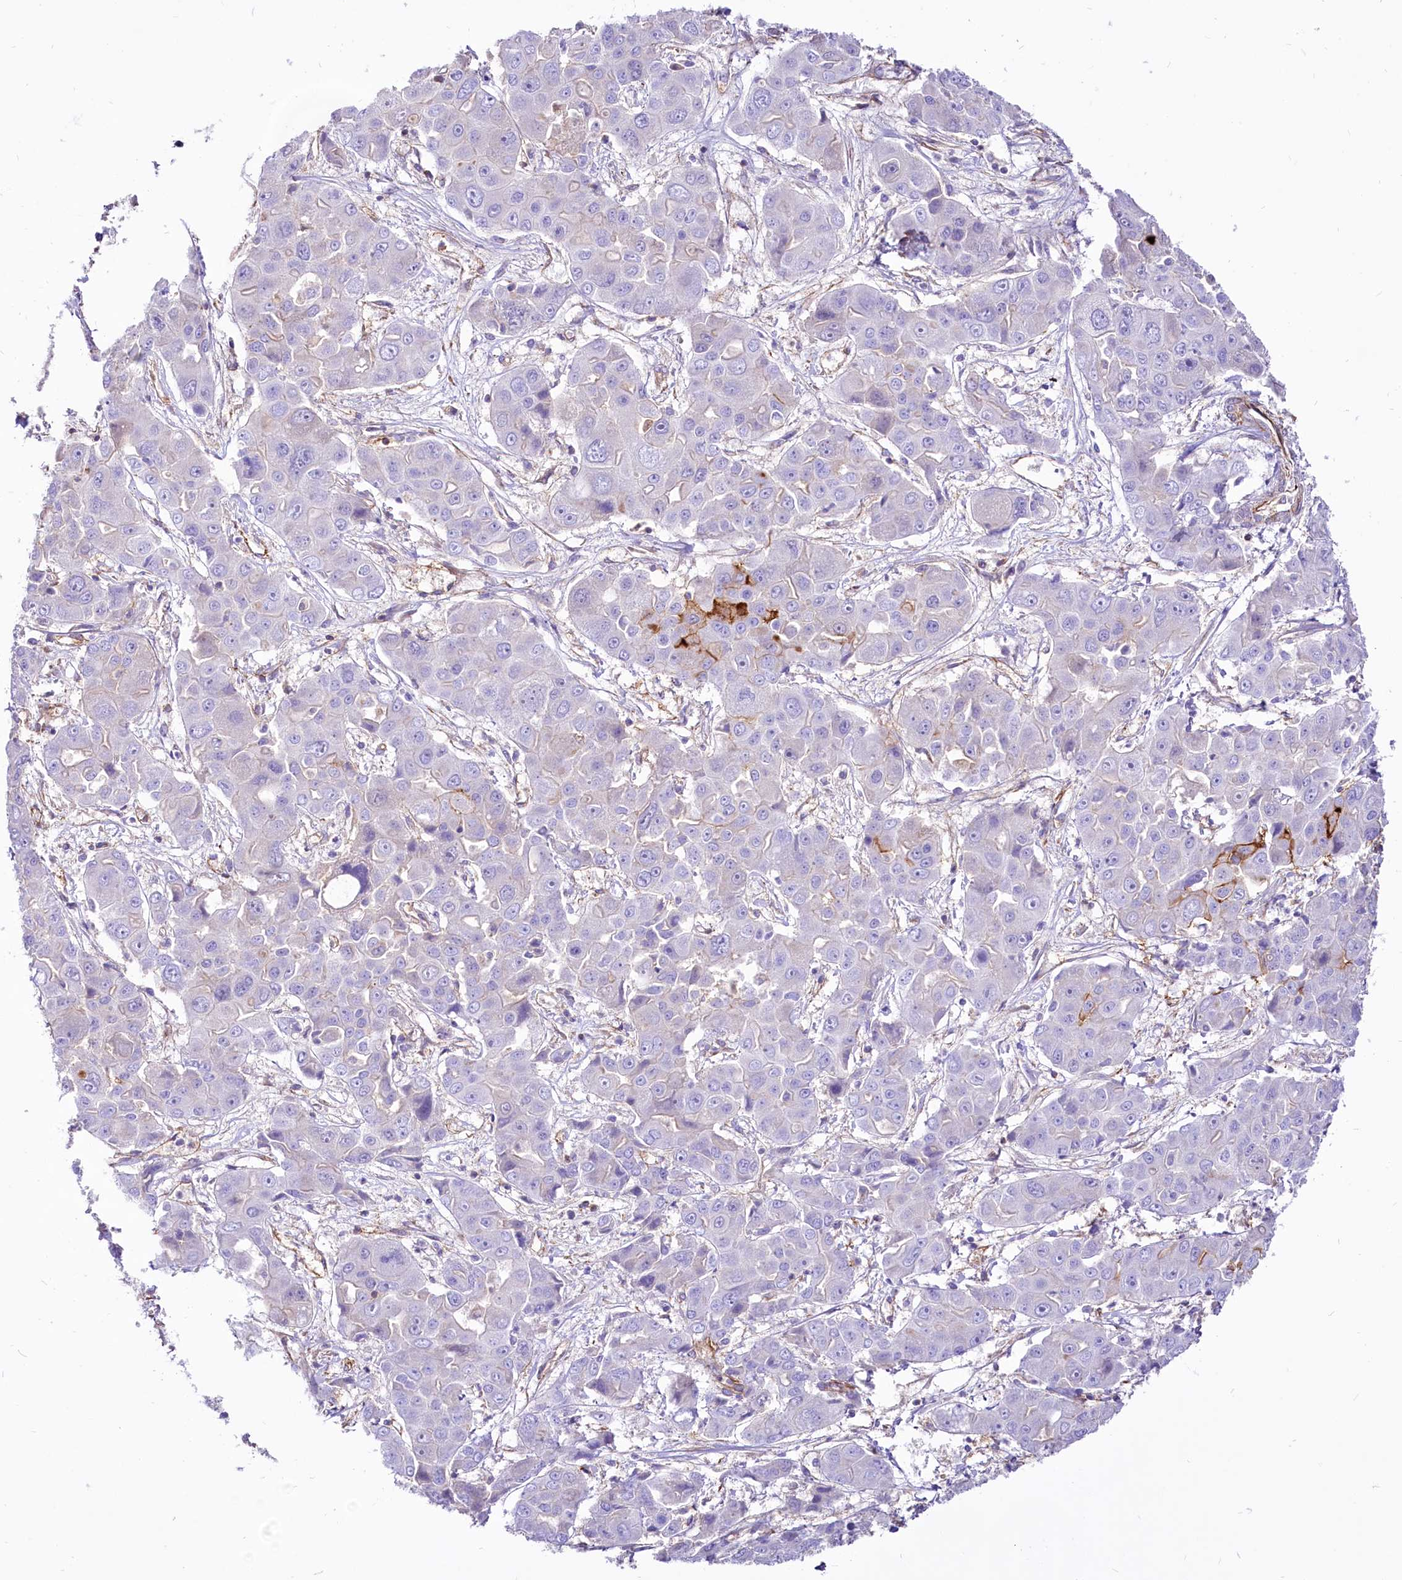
{"staining": {"intensity": "negative", "quantity": "none", "location": "none"}, "tissue": "liver cancer", "cell_type": "Tumor cells", "image_type": "cancer", "snomed": [{"axis": "morphology", "description": "Cholangiocarcinoma"}, {"axis": "topography", "description": "Liver"}], "caption": "Immunohistochemistry (IHC) of liver cancer (cholangiocarcinoma) shows no expression in tumor cells. (DAB (3,3'-diaminobenzidine) immunohistochemistry (IHC) visualized using brightfield microscopy, high magnification).", "gene": "CD99", "patient": {"sex": "male", "age": 67}}